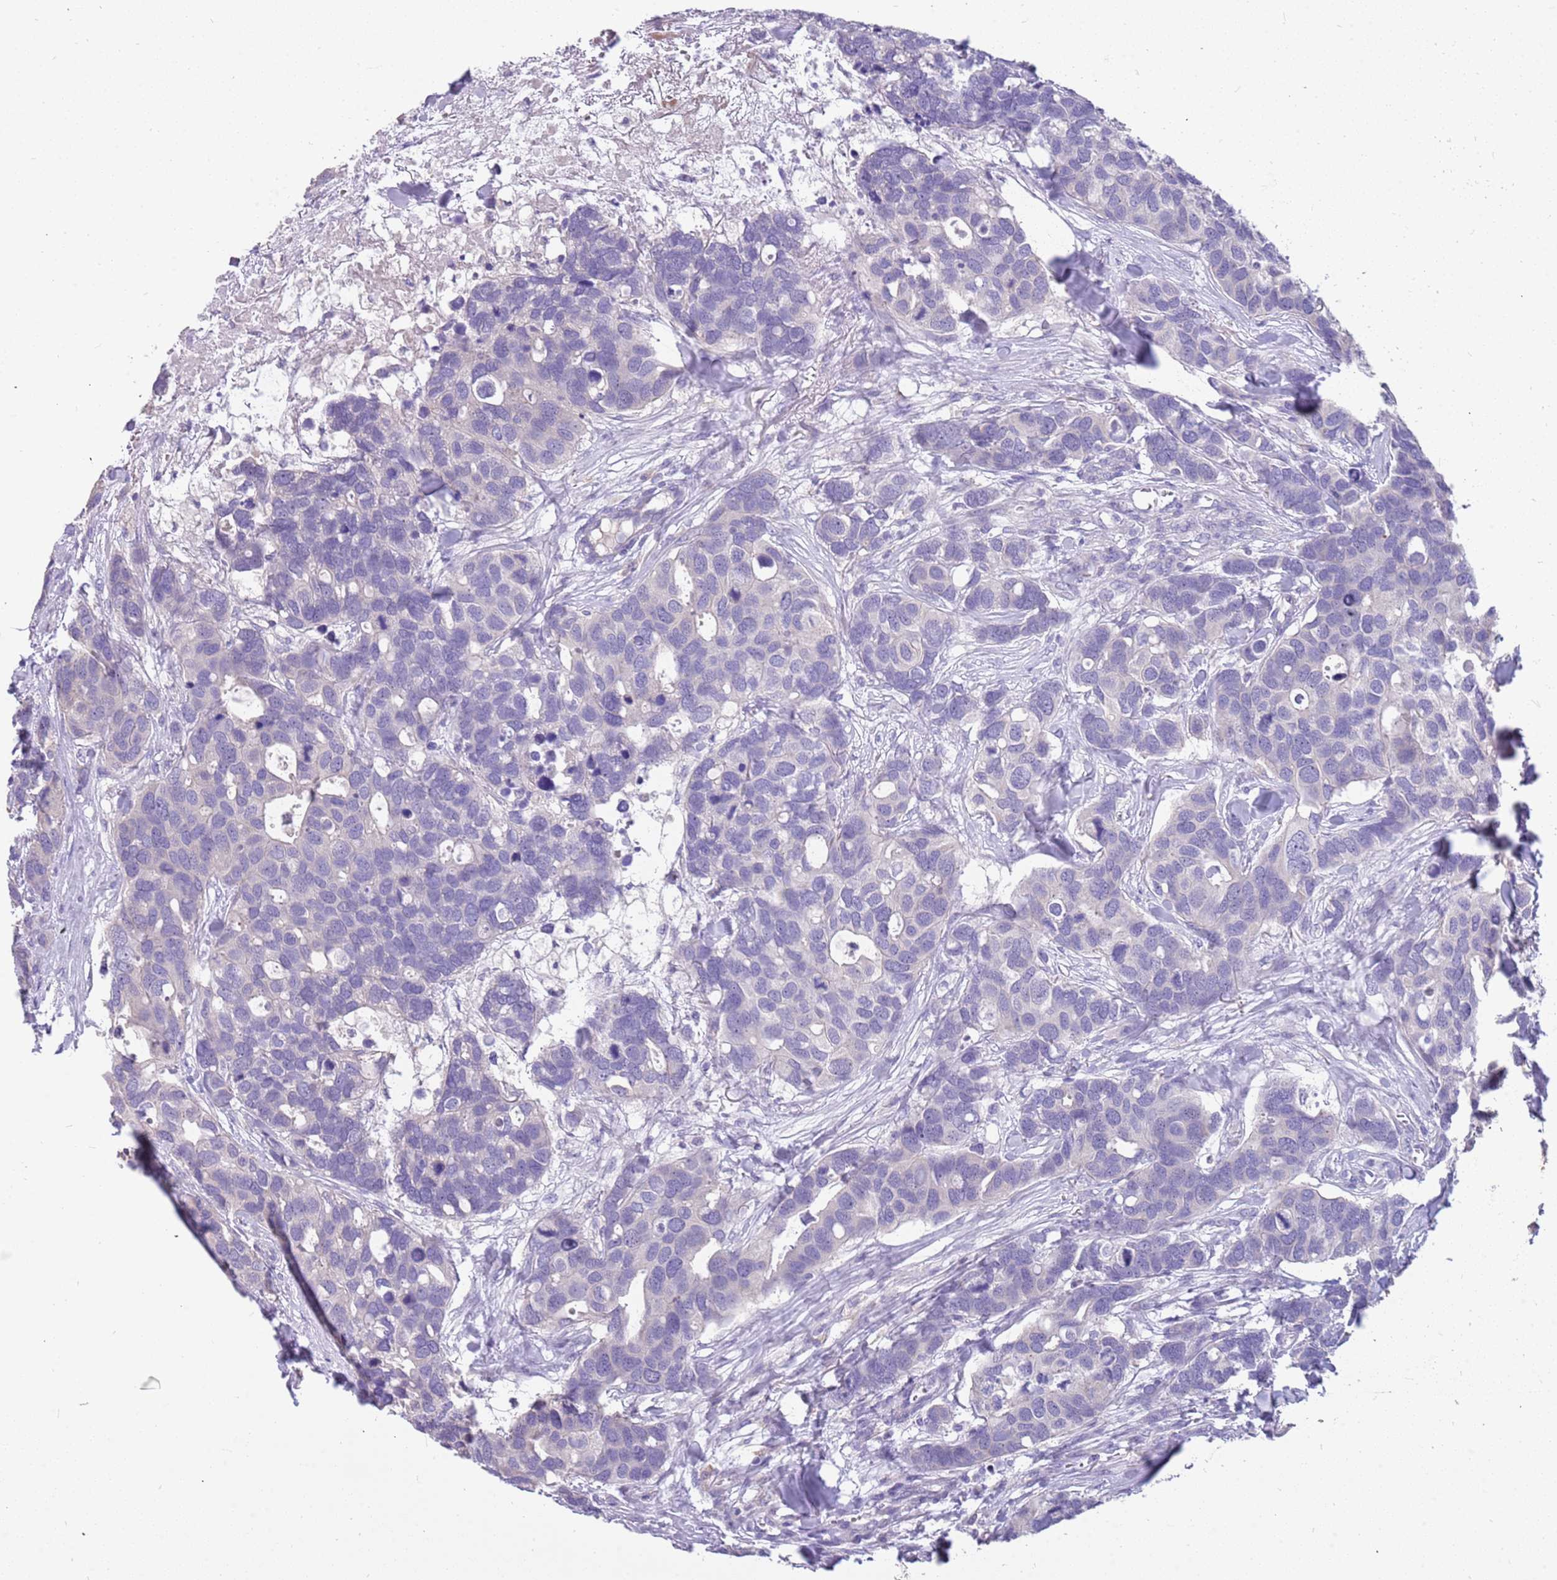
{"staining": {"intensity": "negative", "quantity": "none", "location": "none"}, "tissue": "breast cancer", "cell_type": "Tumor cells", "image_type": "cancer", "snomed": [{"axis": "morphology", "description": "Duct carcinoma"}, {"axis": "topography", "description": "Breast"}], "caption": "A high-resolution histopathology image shows IHC staining of breast infiltrating ductal carcinoma, which demonstrates no significant expression in tumor cells. Nuclei are stained in blue.", "gene": "RHCG", "patient": {"sex": "female", "age": 83}}